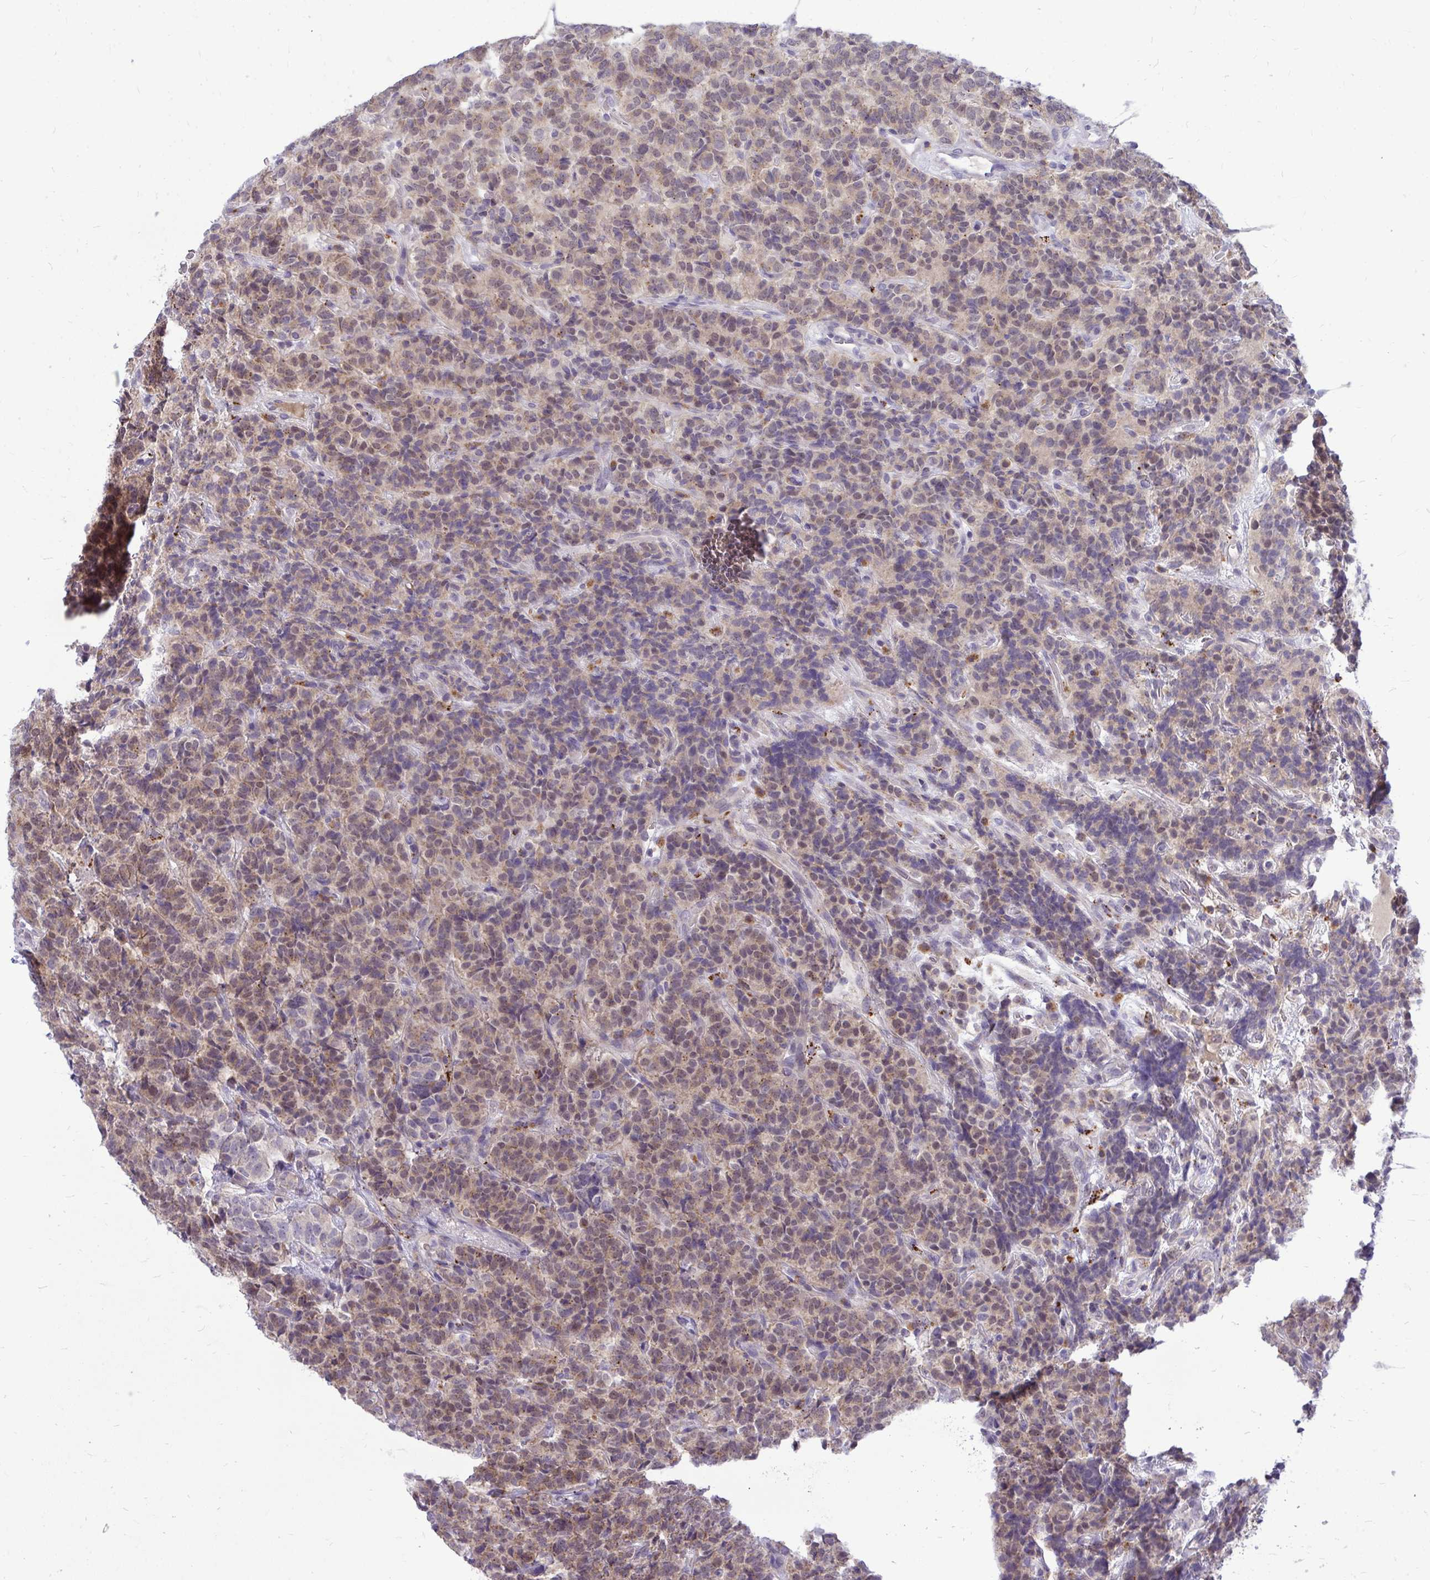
{"staining": {"intensity": "weak", "quantity": "25%-75%", "location": "cytoplasmic/membranous,nuclear"}, "tissue": "carcinoid", "cell_type": "Tumor cells", "image_type": "cancer", "snomed": [{"axis": "morphology", "description": "Carcinoid, malignant, NOS"}, {"axis": "topography", "description": "Pancreas"}], "caption": "Weak cytoplasmic/membranous and nuclear expression is identified in approximately 25%-75% of tumor cells in carcinoid.", "gene": "ZSCAN25", "patient": {"sex": "male", "age": 36}}